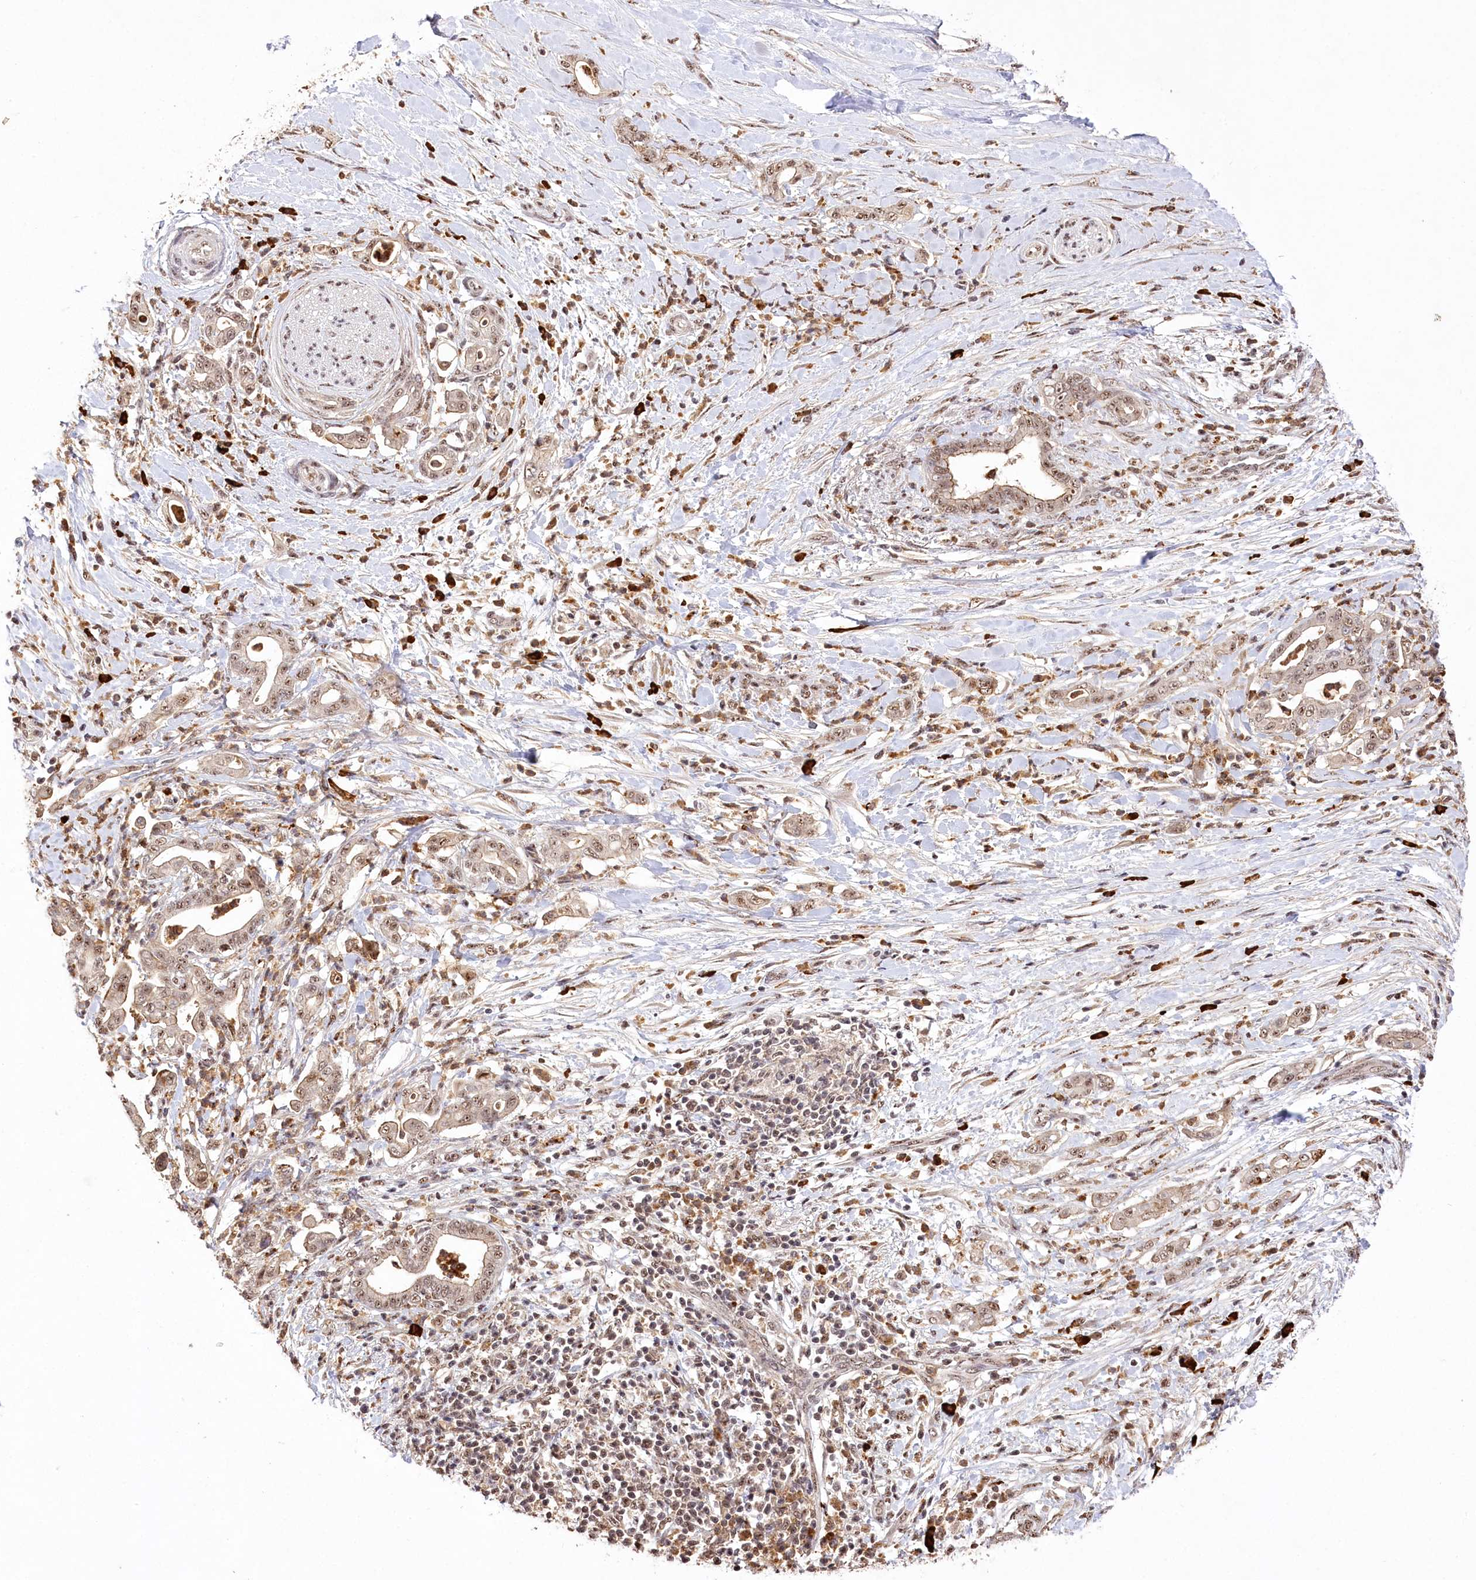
{"staining": {"intensity": "weak", "quantity": ">75%", "location": "nuclear"}, "tissue": "pancreatic cancer", "cell_type": "Tumor cells", "image_type": "cancer", "snomed": [{"axis": "morphology", "description": "Adenocarcinoma, NOS"}, {"axis": "topography", "description": "Pancreas"}], "caption": "IHC of adenocarcinoma (pancreatic) demonstrates low levels of weak nuclear expression in about >75% of tumor cells. The staining was performed using DAB (3,3'-diaminobenzidine), with brown indicating positive protein expression. Nuclei are stained blue with hematoxylin.", "gene": "PYROXD1", "patient": {"sex": "female", "age": 55}}